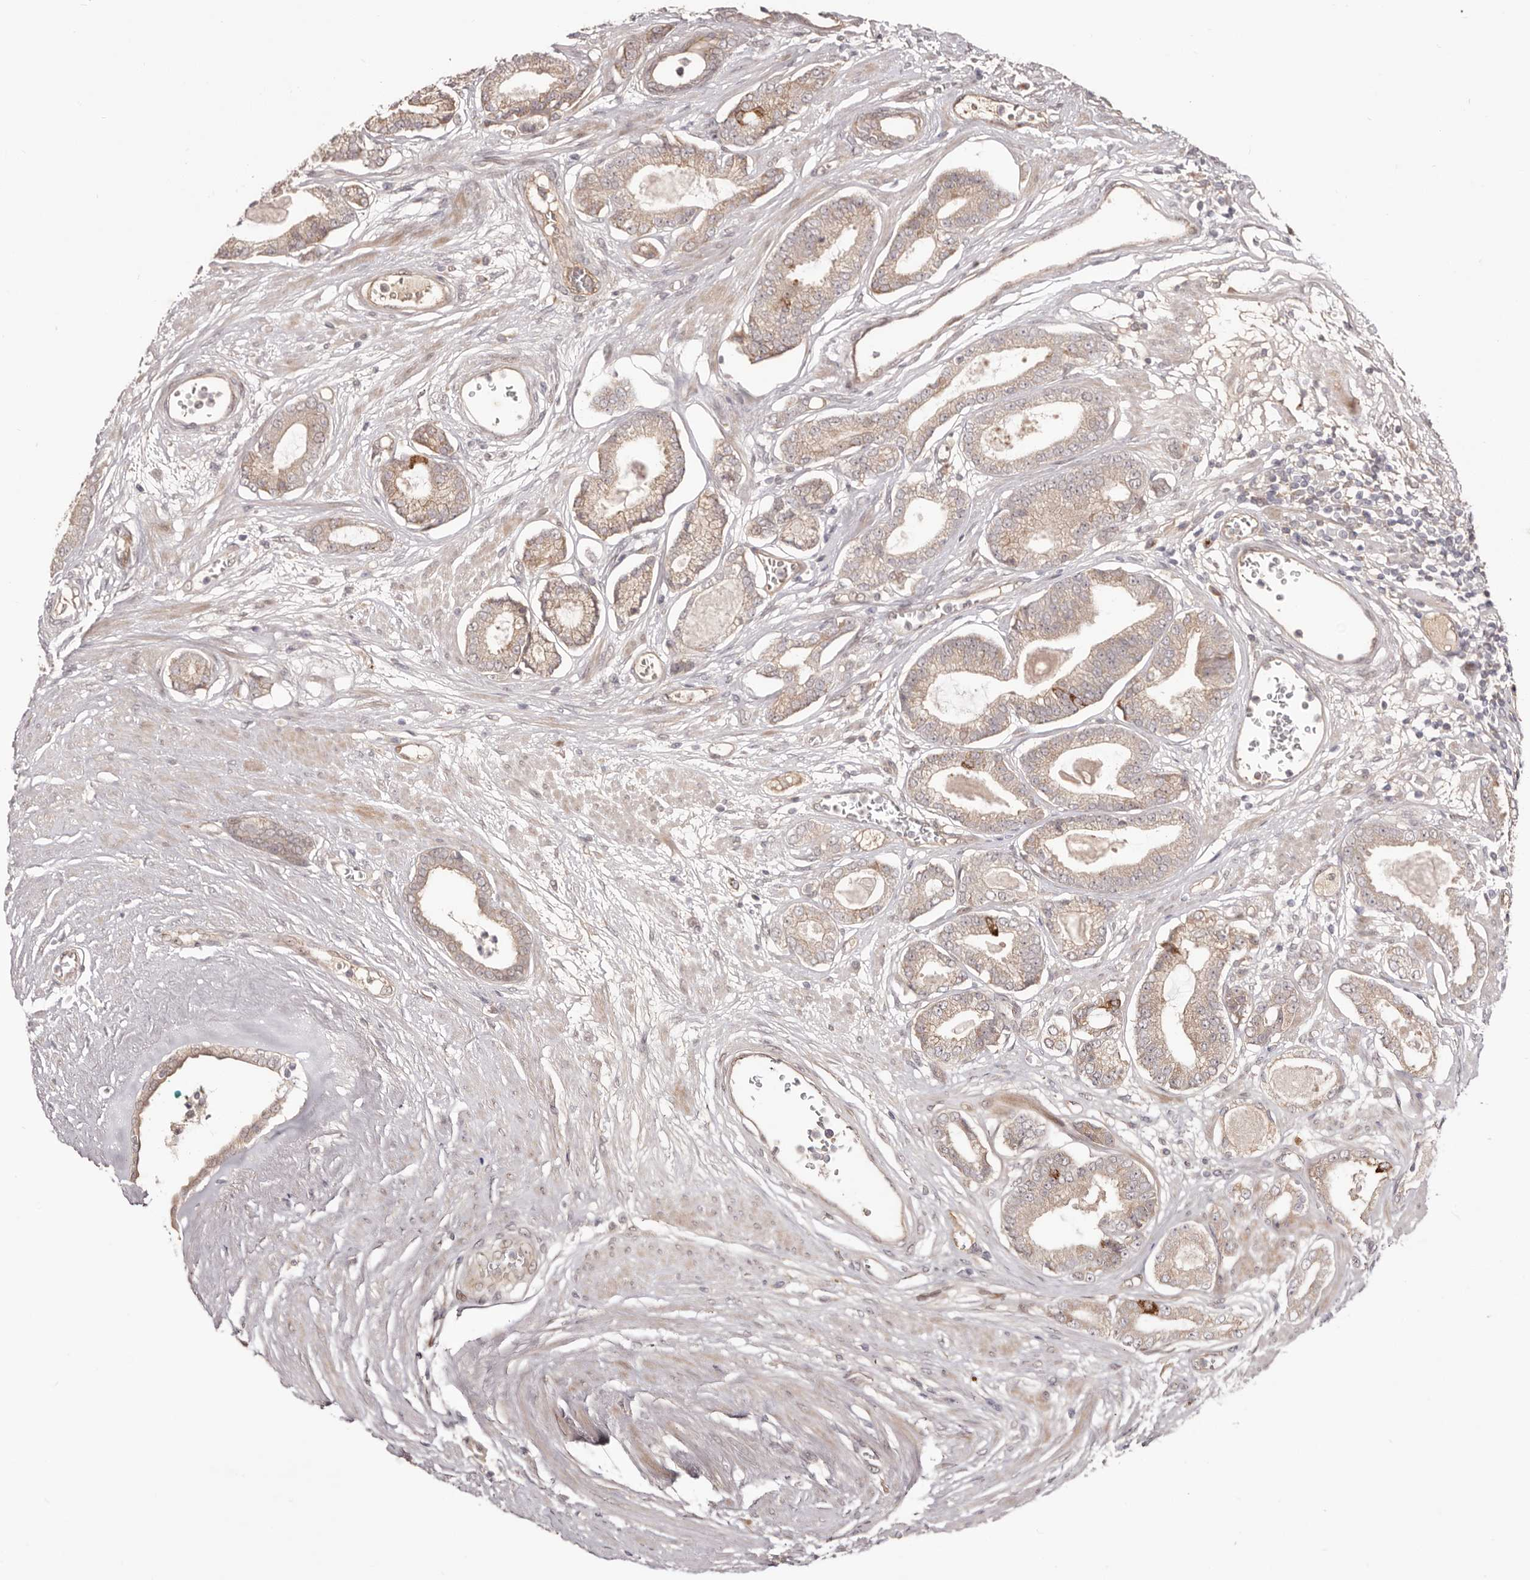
{"staining": {"intensity": "weak", "quantity": ">75%", "location": "cytoplasmic/membranous"}, "tissue": "prostate cancer", "cell_type": "Tumor cells", "image_type": "cancer", "snomed": [{"axis": "morphology", "description": "Adenocarcinoma, Low grade"}, {"axis": "topography", "description": "Prostate"}], "caption": "Human low-grade adenocarcinoma (prostate) stained for a protein (brown) demonstrates weak cytoplasmic/membranous positive staining in about >75% of tumor cells.", "gene": "EGR3", "patient": {"sex": "male", "age": 60}}